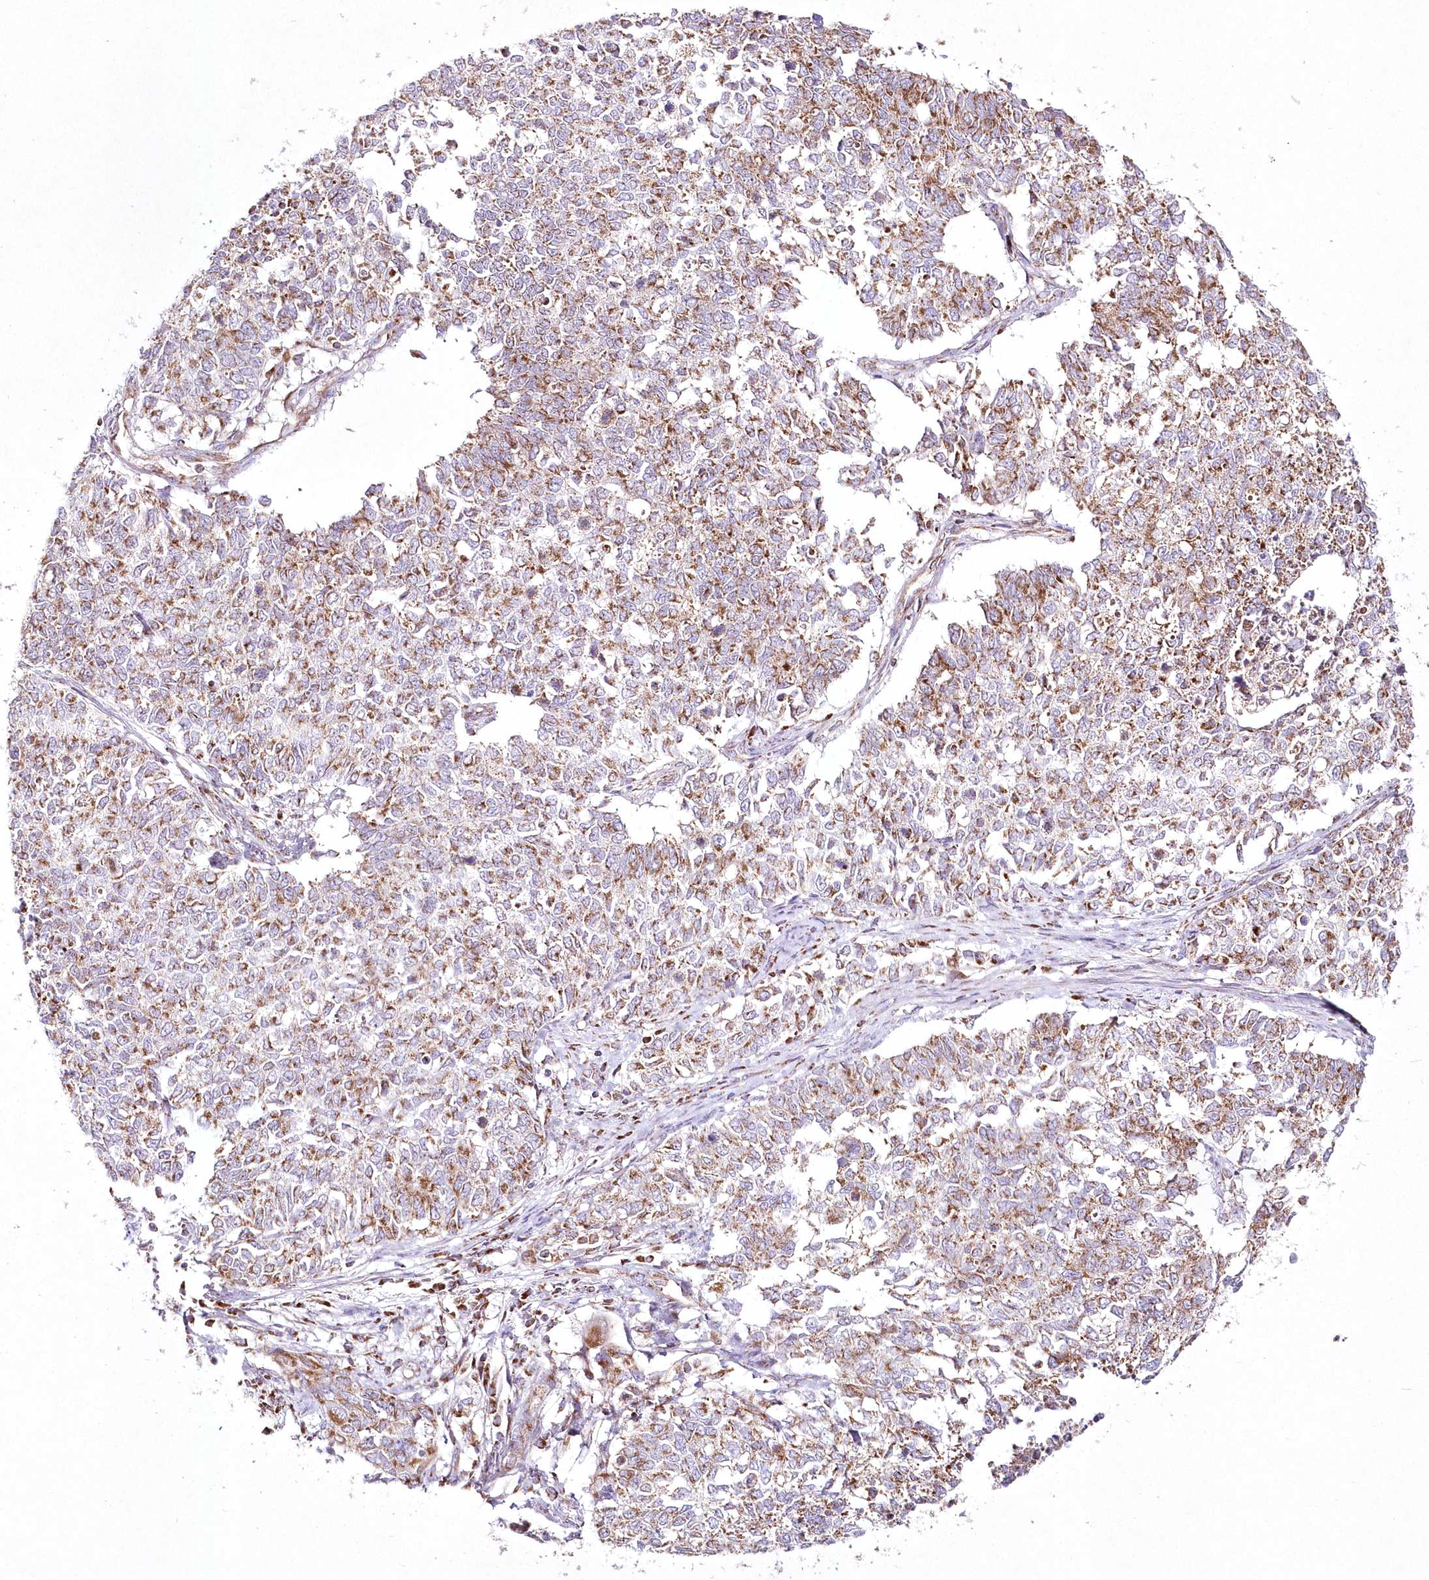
{"staining": {"intensity": "moderate", "quantity": ">75%", "location": "cytoplasmic/membranous"}, "tissue": "cervical cancer", "cell_type": "Tumor cells", "image_type": "cancer", "snomed": [{"axis": "morphology", "description": "Squamous cell carcinoma, NOS"}, {"axis": "topography", "description": "Cervix"}], "caption": "A micrograph showing moderate cytoplasmic/membranous staining in approximately >75% of tumor cells in cervical cancer (squamous cell carcinoma), as visualized by brown immunohistochemical staining.", "gene": "DNA2", "patient": {"sex": "female", "age": 63}}